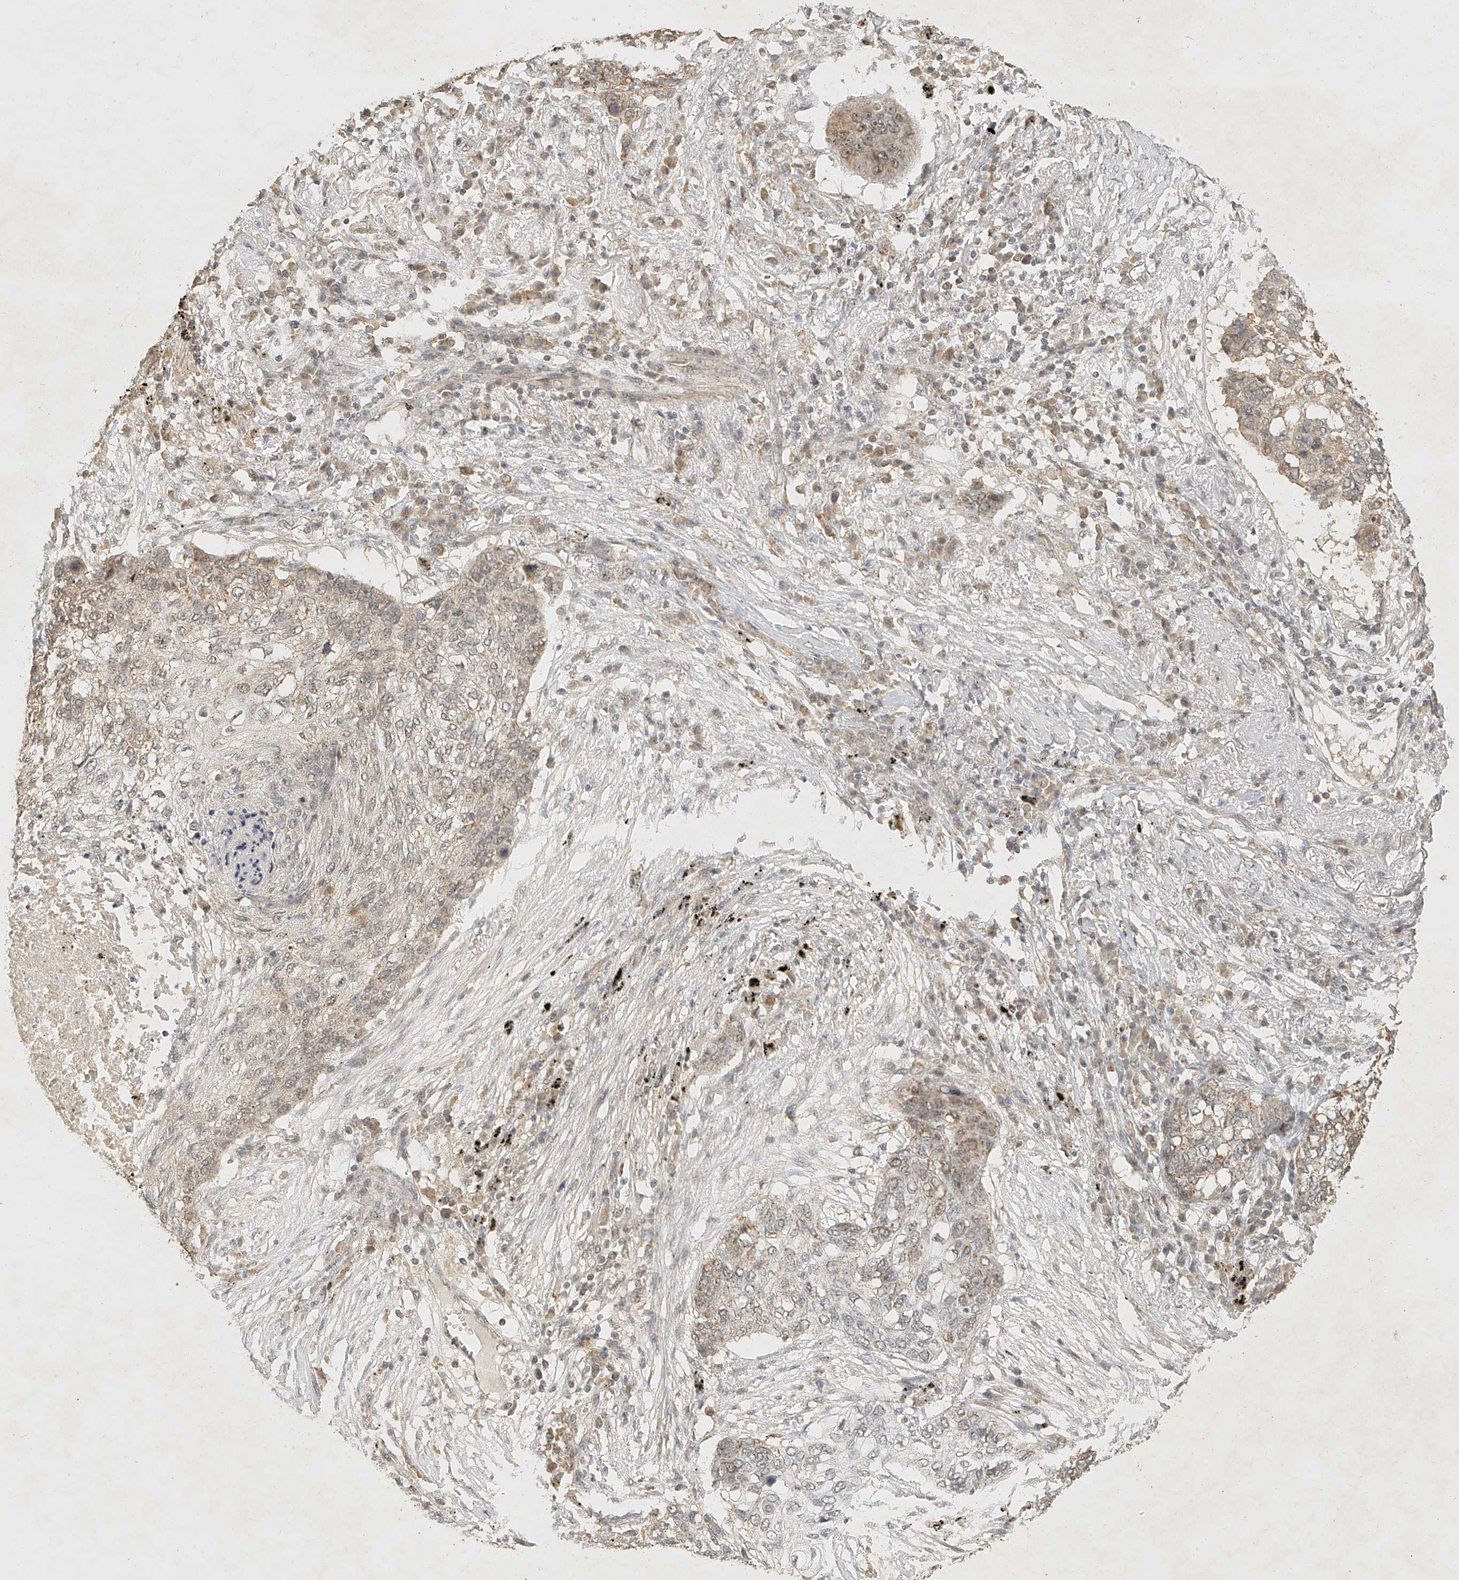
{"staining": {"intensity": "weak", "quantity": ">75%", "location": "cytoplasmic/membranous,nuclear"}, "tissue": "lung cancer", "cell_type": "Tumor cells", "image_type": "cancer", "snomed": [{"axis": "morphology", "description": "Squamous cell carcinoma, NOS"}, {"axis": "topography", "description": "Lung"}], "caption": "Lung cancer (squamous cell carcinoma) stained for a protein exhibits weak cytoplasmic/membranous and nuclear positivity in tumor cells. (DAB = brown stain, brightfield microscopy at high magnification).", "gene": "CXorf58", "patient": {"sex": "female", "age": 63}}